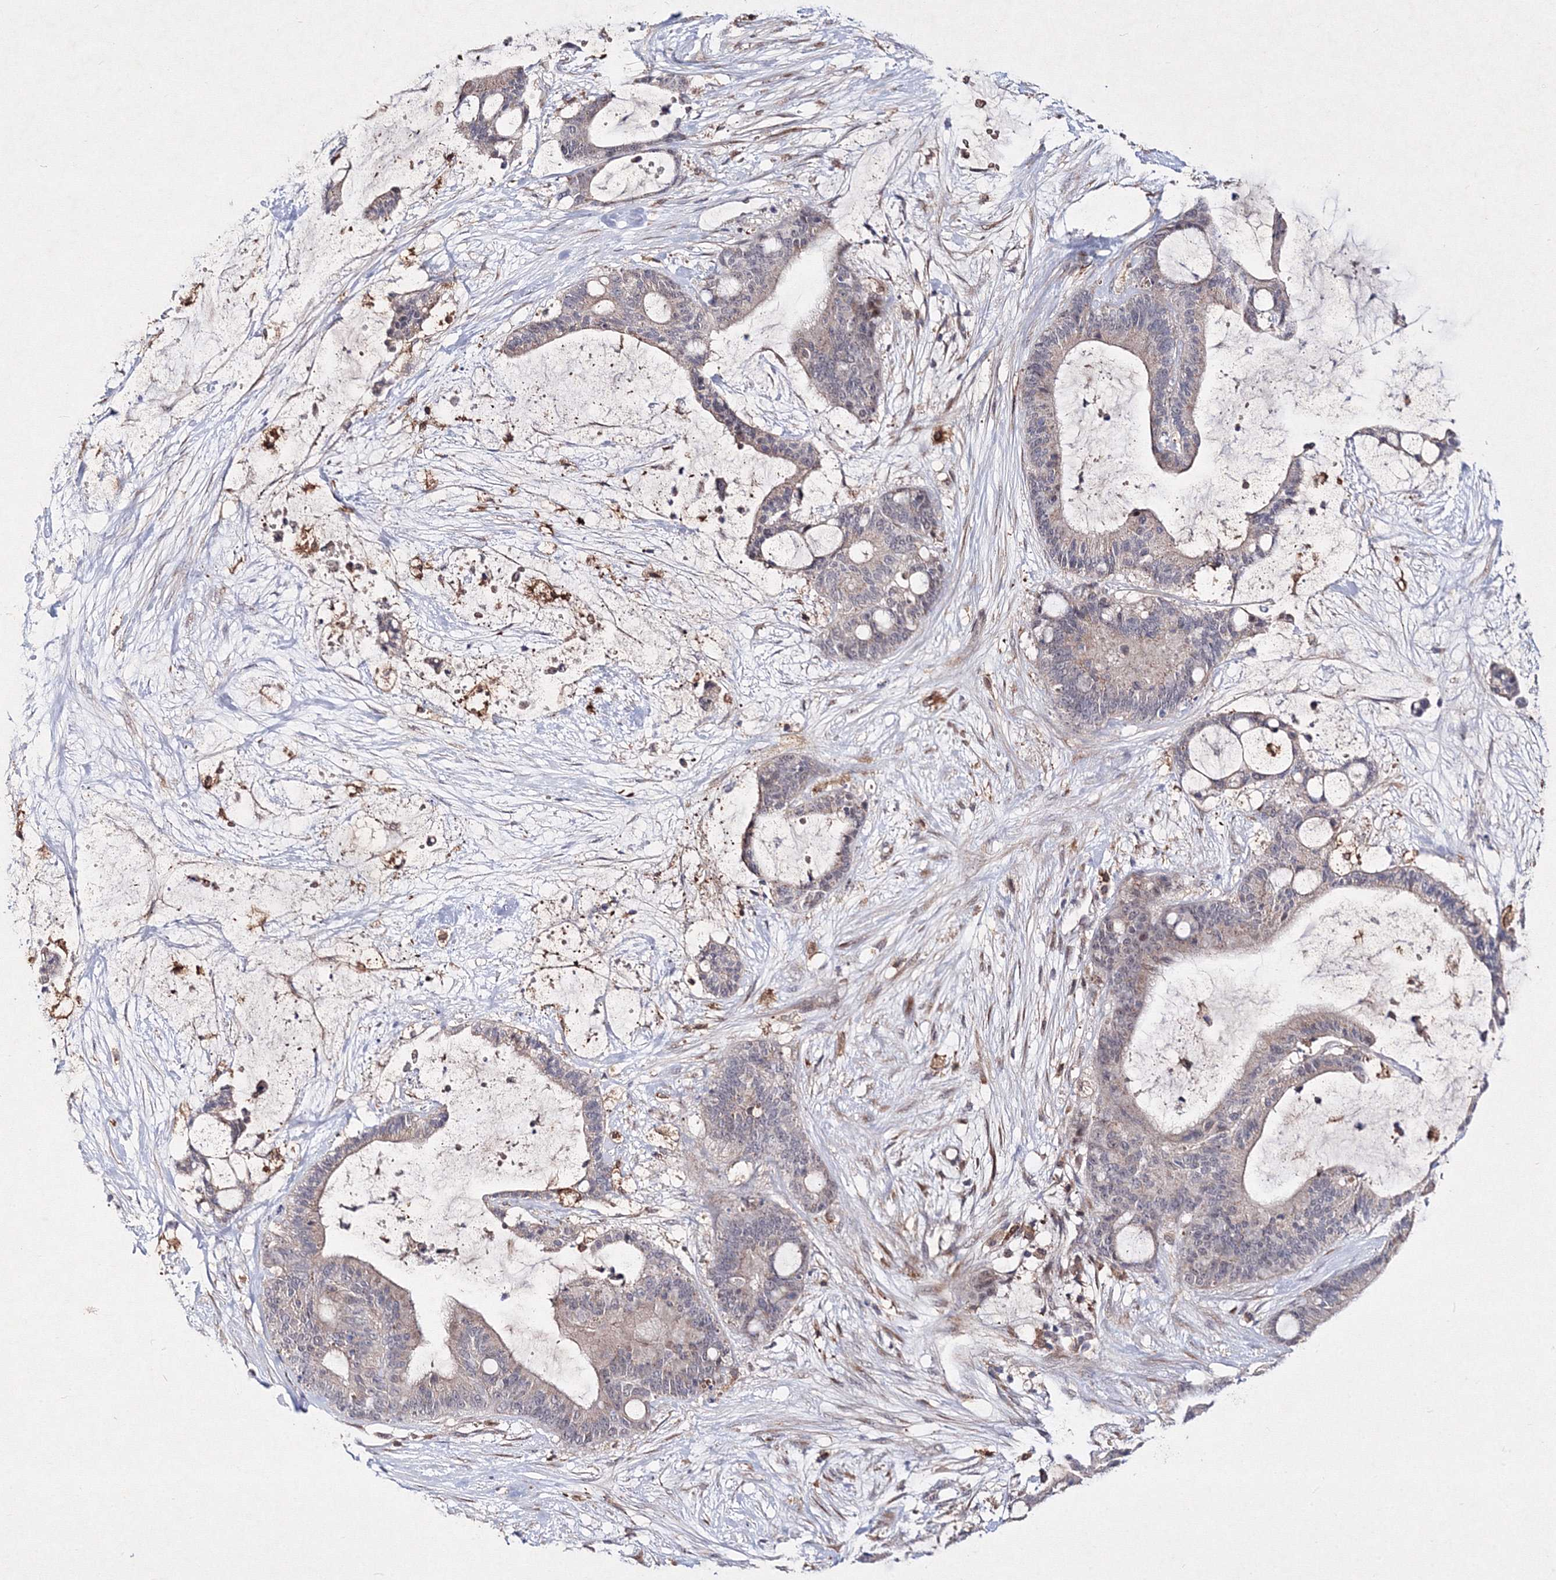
{"staining": {"intensity": "weak", "quantity": "<25%", "location": "cytoplasmic/membranous"}, "tissue": "liver cancer", "cell_type": "Tumor cells", "image_type": "cancer", "snomed": [{"axis": "morphology", "description": "Cholangiocarcinoma"}, {"axis": "topography", "description": "Liver"}], "caption": "This is an immunohistochemistry micrograph of liver cholangiocarcinoma. There is no staining in tumor cells.", "gene": "C11orf52", "patient": {"sex": "female", "age": 73}}